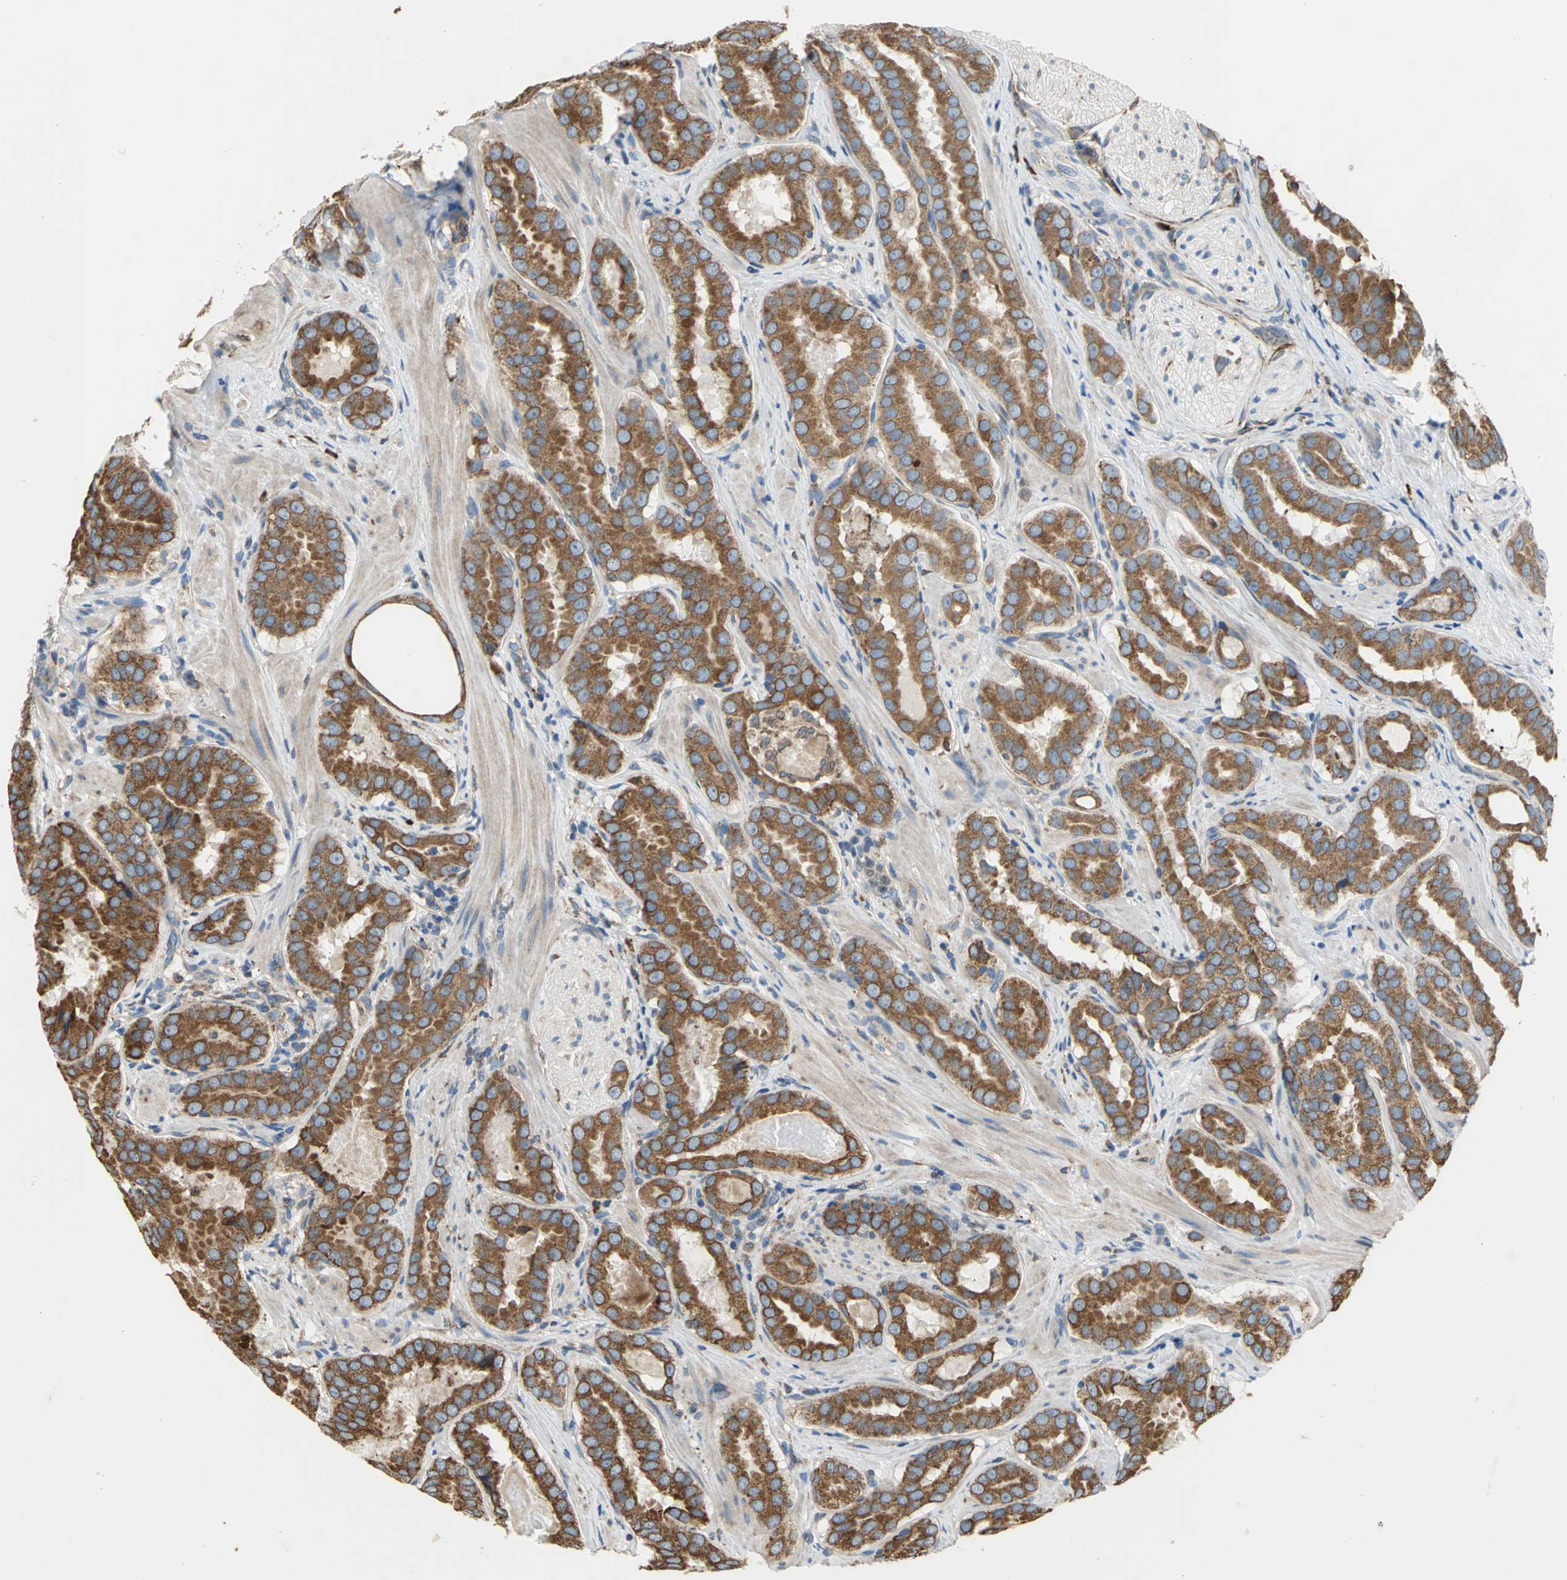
{"staining": {"intensity": "strong", "quantity": ">75%", "location": "cytoplasmic/membranous"}, "tissue": "prostate cancer", "cell_type": "Tumor cells", "image_type": "cancer", "snomed": [{"axis": "morphology", "description": "Adenocarcinoma, Low grade"}, {"axis": "topography", "description": "Prostate"}], "caption": "Prostate cancer stained with DAB immunohistochemistry demonstrates high levels of strong cytoplasmic/membranous staining in approximately >75% of tumor cells.", "gene": "SDF2L1", "patient": {"sex": "male", "age": 59}}